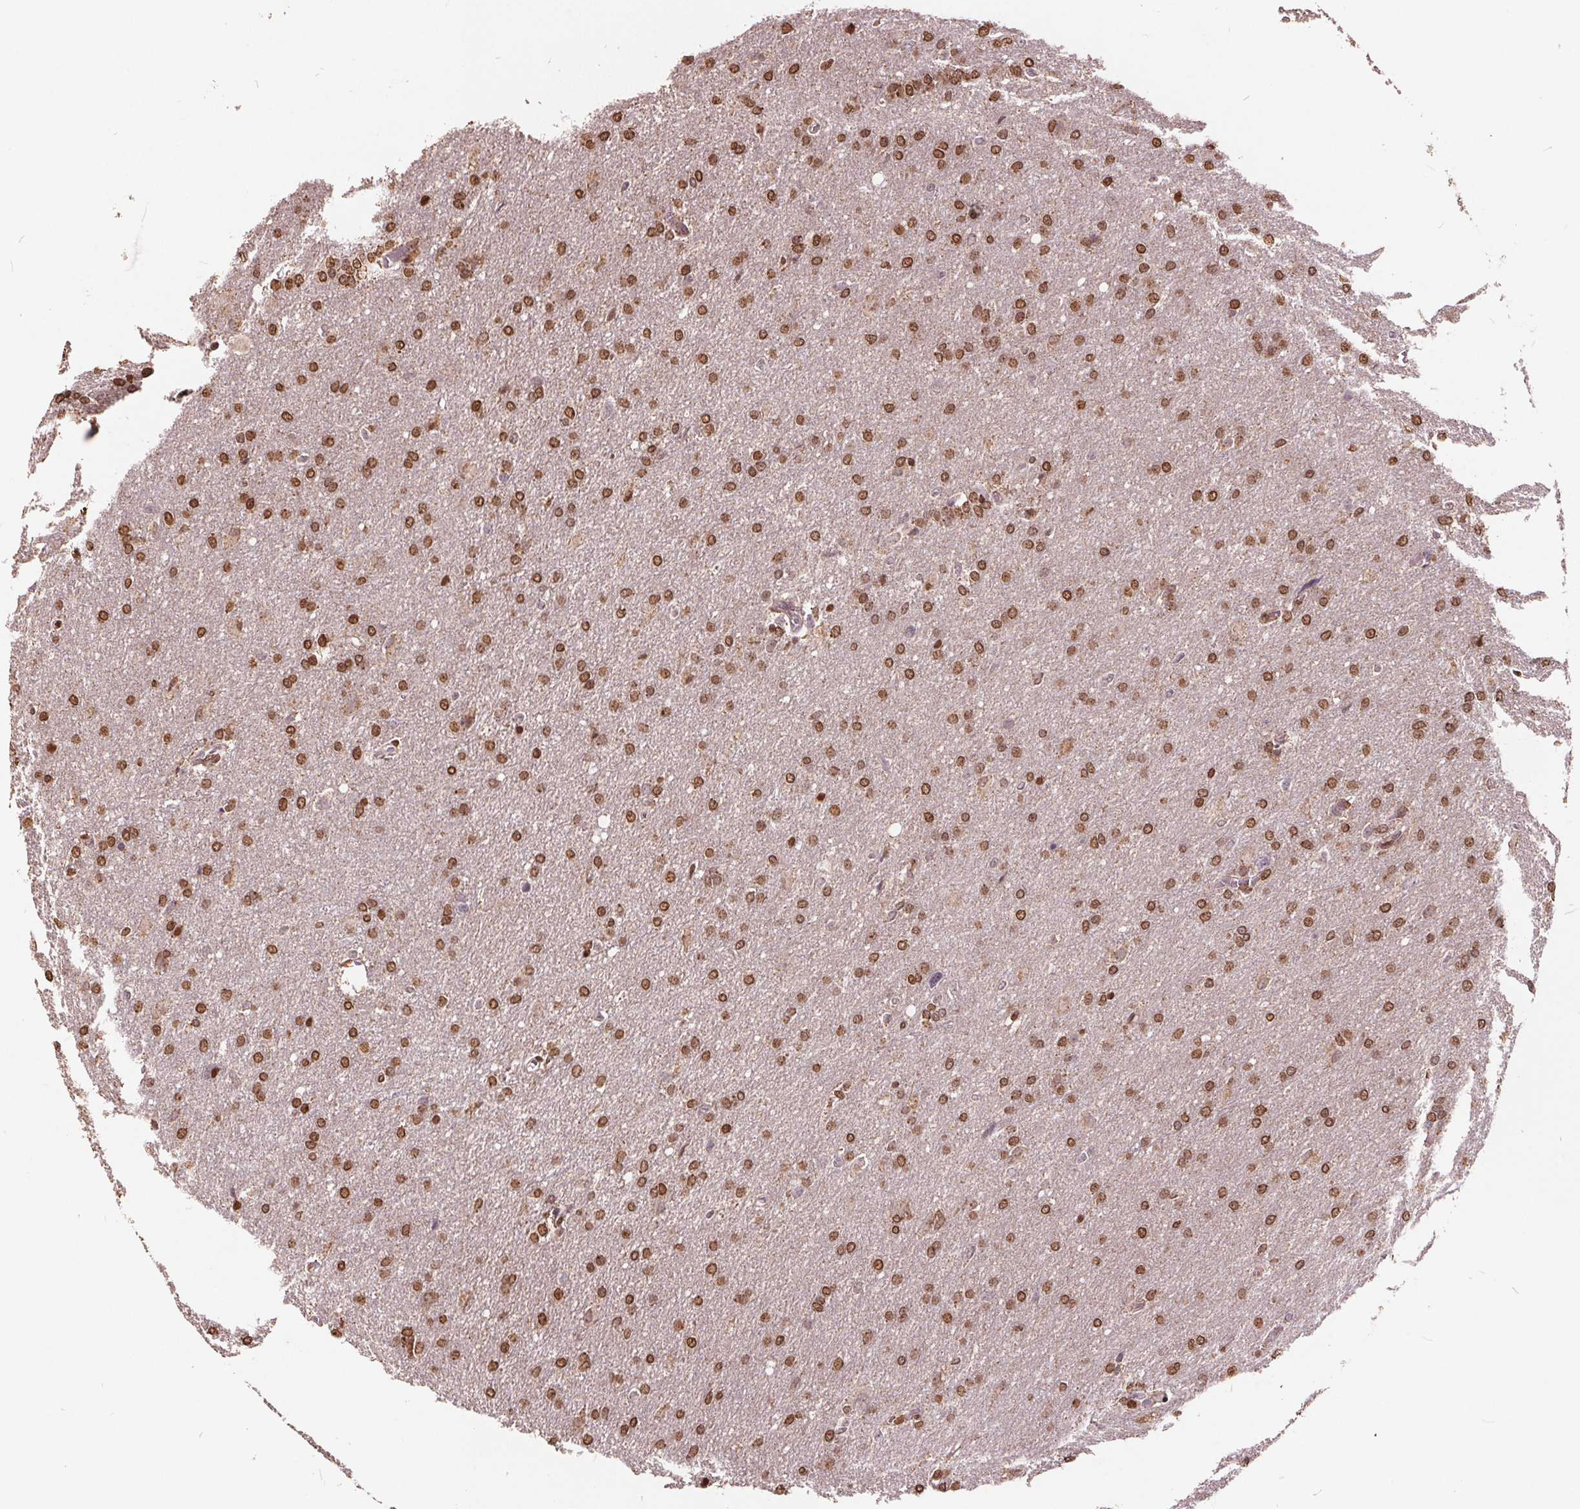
{"staining": {"intensity": "moderate", "quantity": ">75%", "location": "nuclear"}, "tissue": "glioma", "cell_type": "Tumor cells", "image_type": "cancer", "snomed": [{"axis": "morphology", "description": "Glioma, malignant, High grade"}, {"axis": "topography", "description": "Brain"}], "caption": "Immunohistochemistry staining of glioma, which demonstrates medium levels of moderate nuclear staining in approximately >75% of tumor cells indicating moderate nuclear protein staining. The staining was performed using DAB (3,3'-diaminobenzidine) (brown) for protein detection and nuclei were counterstained in hematoxylin (blue).", "gene": "HIF1AN", "patient": {"sex": "male", "age": 68}}